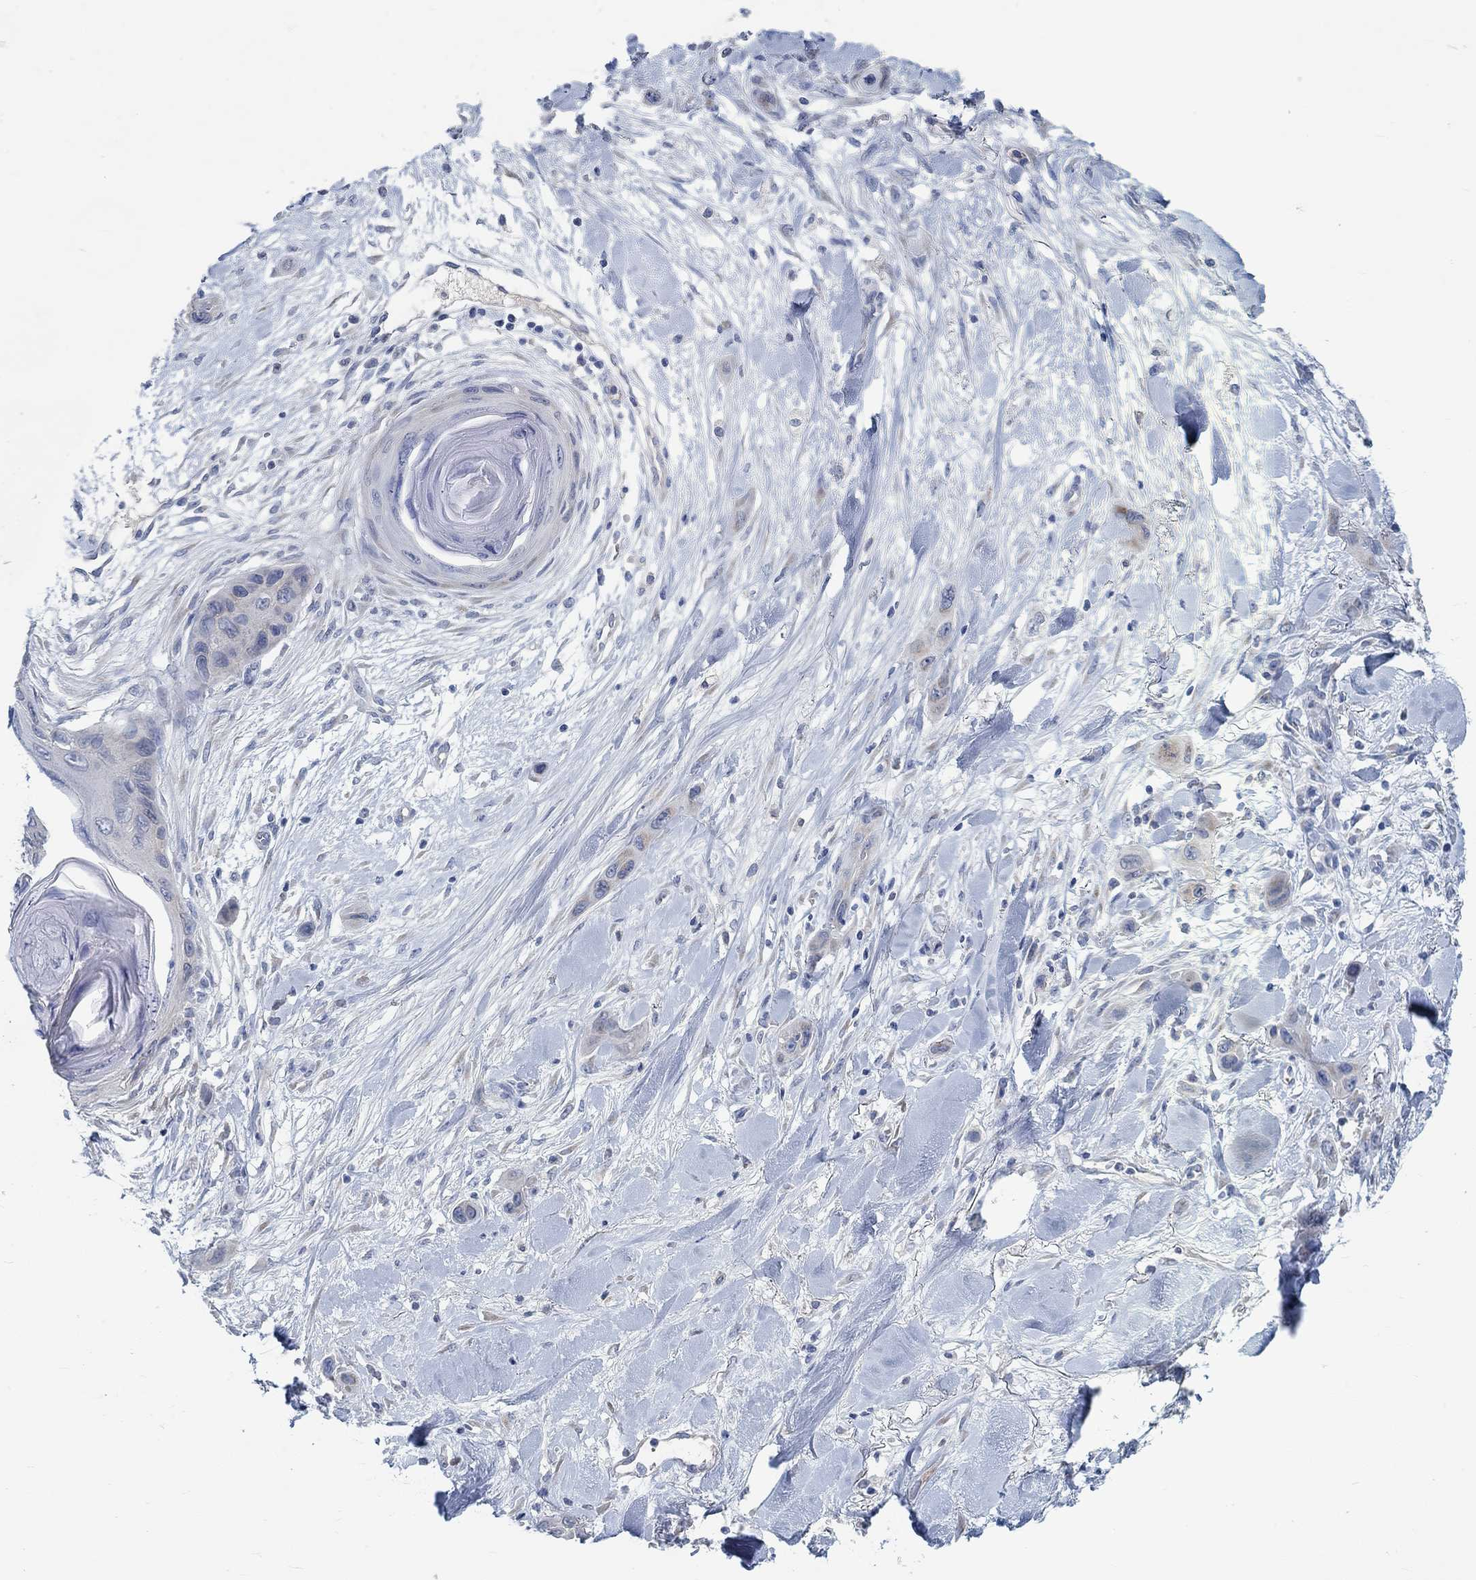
{"staining": {"intensity": "weak", "quantity": "<25%", "location": "cytoplasmic/membranous"}, "tissue": "skin cancer", "cell_type": "Tumor cells", "image_type": "cancer", "snomed": [{"axis": "morphology", "description": "Squamous cell carcinoma, NOS"}, {"axis": "topography", "description": "Skin"}], "caption": "This is an IHC histopathology image of skin squamous cell carcinoma. There is no positivity in tumor cells.", "gene": "TEKT4", "patient": {"sex": "male", "age": 79}}